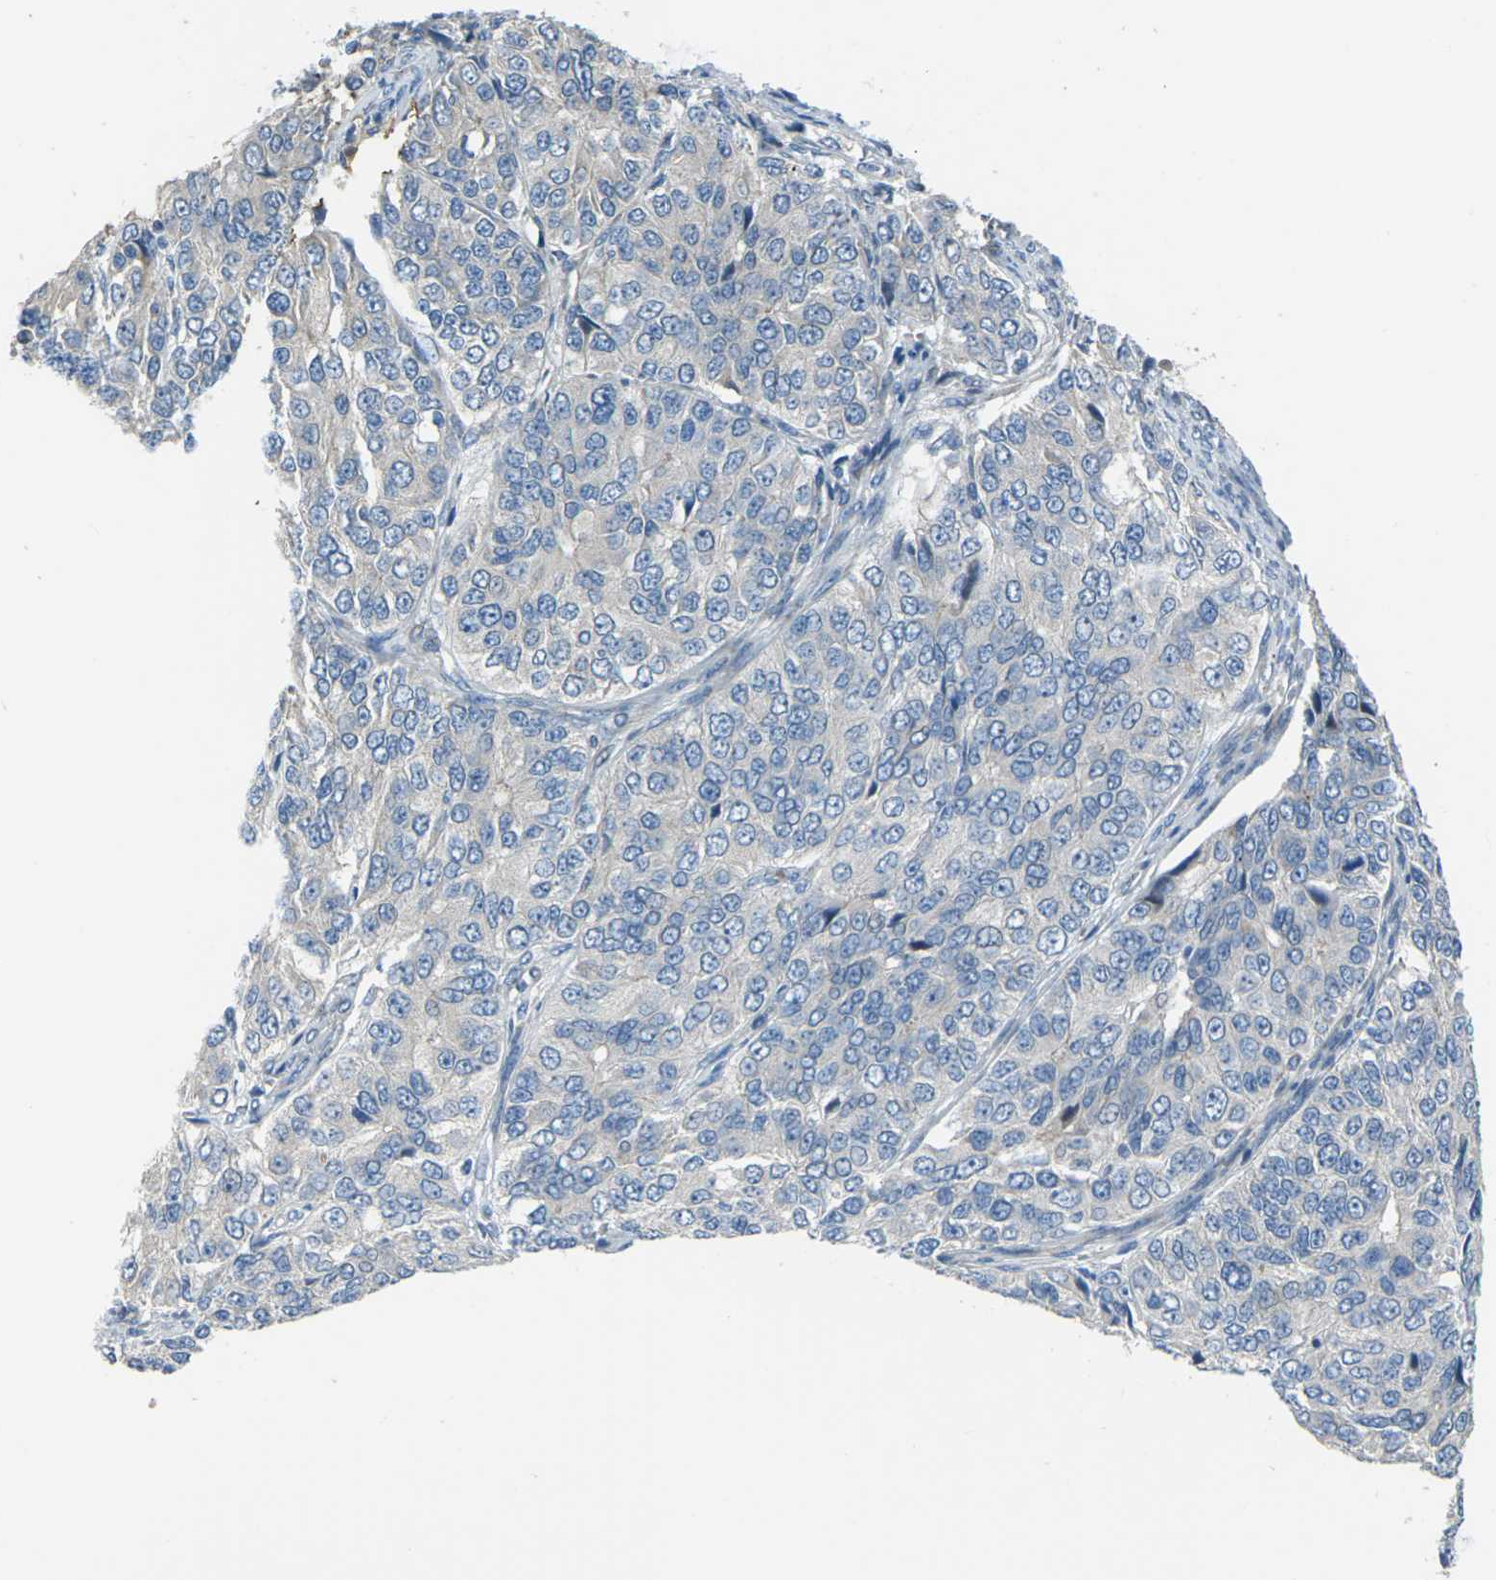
{"staining": {"intensity": "weak", "quantity": "25%-75%", "location": "cytoplasmic/membranous"}, "tissue": "ovarian cancer", "cell_type": "Tumor cells", "image_type": "cancer", "snomed": [{"axis": "morphology", "description": "Carcinoma, endometroid"}, {"axis": "topography", "description": "Ovary"}], "caption": "The image reveals immunohistochemical staining of endometroid carcinoma (ovarian). There is weak cytoplasmic/membranous expression is appreciated in about 25%-75% of tumor cells.", "gene": "EDNRA", "patient": {"sex": "female", "age": 51}}